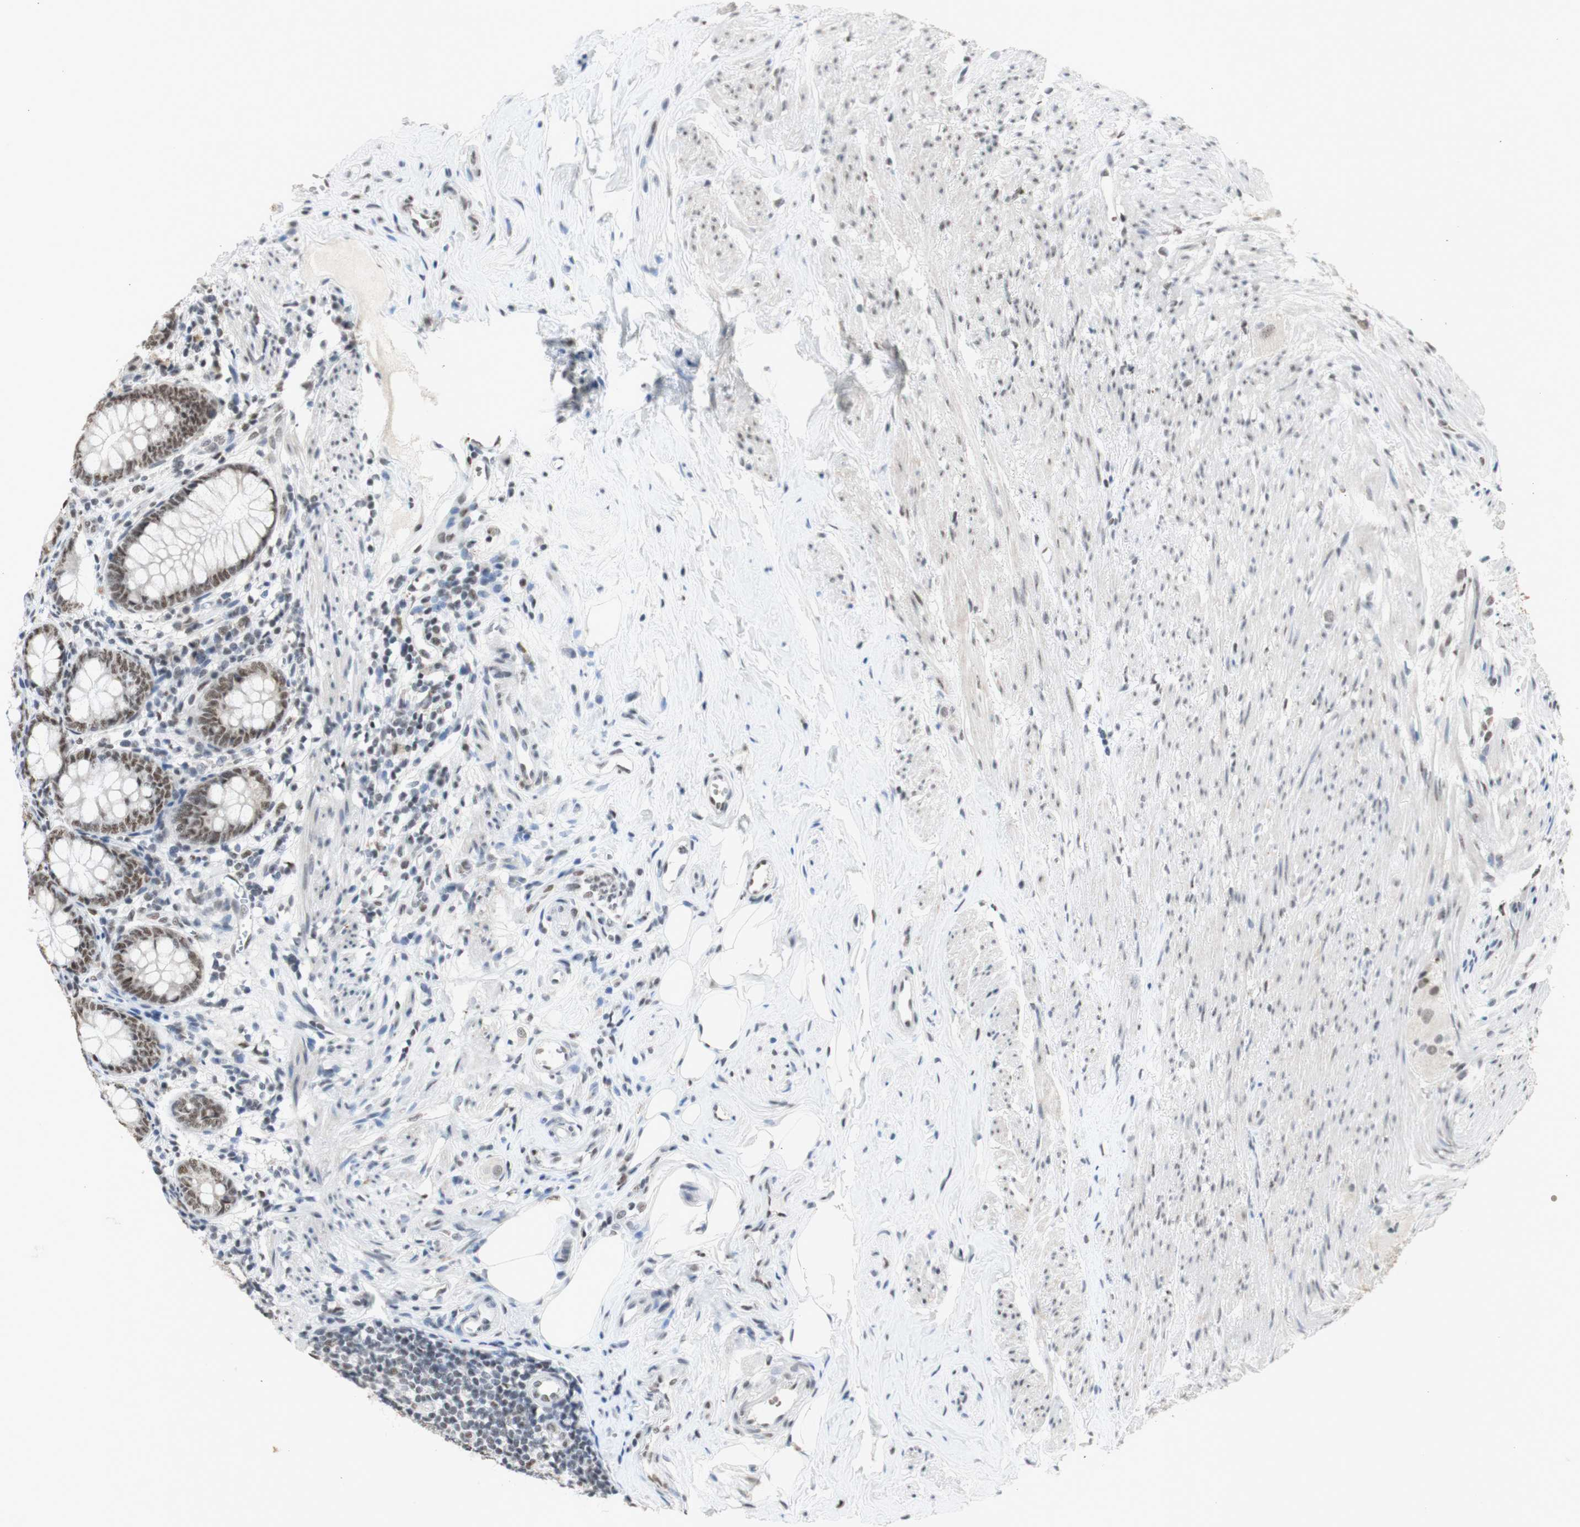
{"staining": {"intensity": "moderate", "quantity": ">75%", "location": "nuclear"}, "tissue": "appendix", "cell_type": "Glandular cells", "image_type": "normal", "snomed": [{"axis": "morphology", "description": "Normal tissue, NOS"}, {"axis": "topography", "description": "Appendix"}], "caption": "Protein positivity by immunohistochemistry reveals moderate nuclear positivity in approximately >75% of glandular cells in normal appendix.", "gene": "SNRPB", "patient": {"sex": "female", "age": 77}}